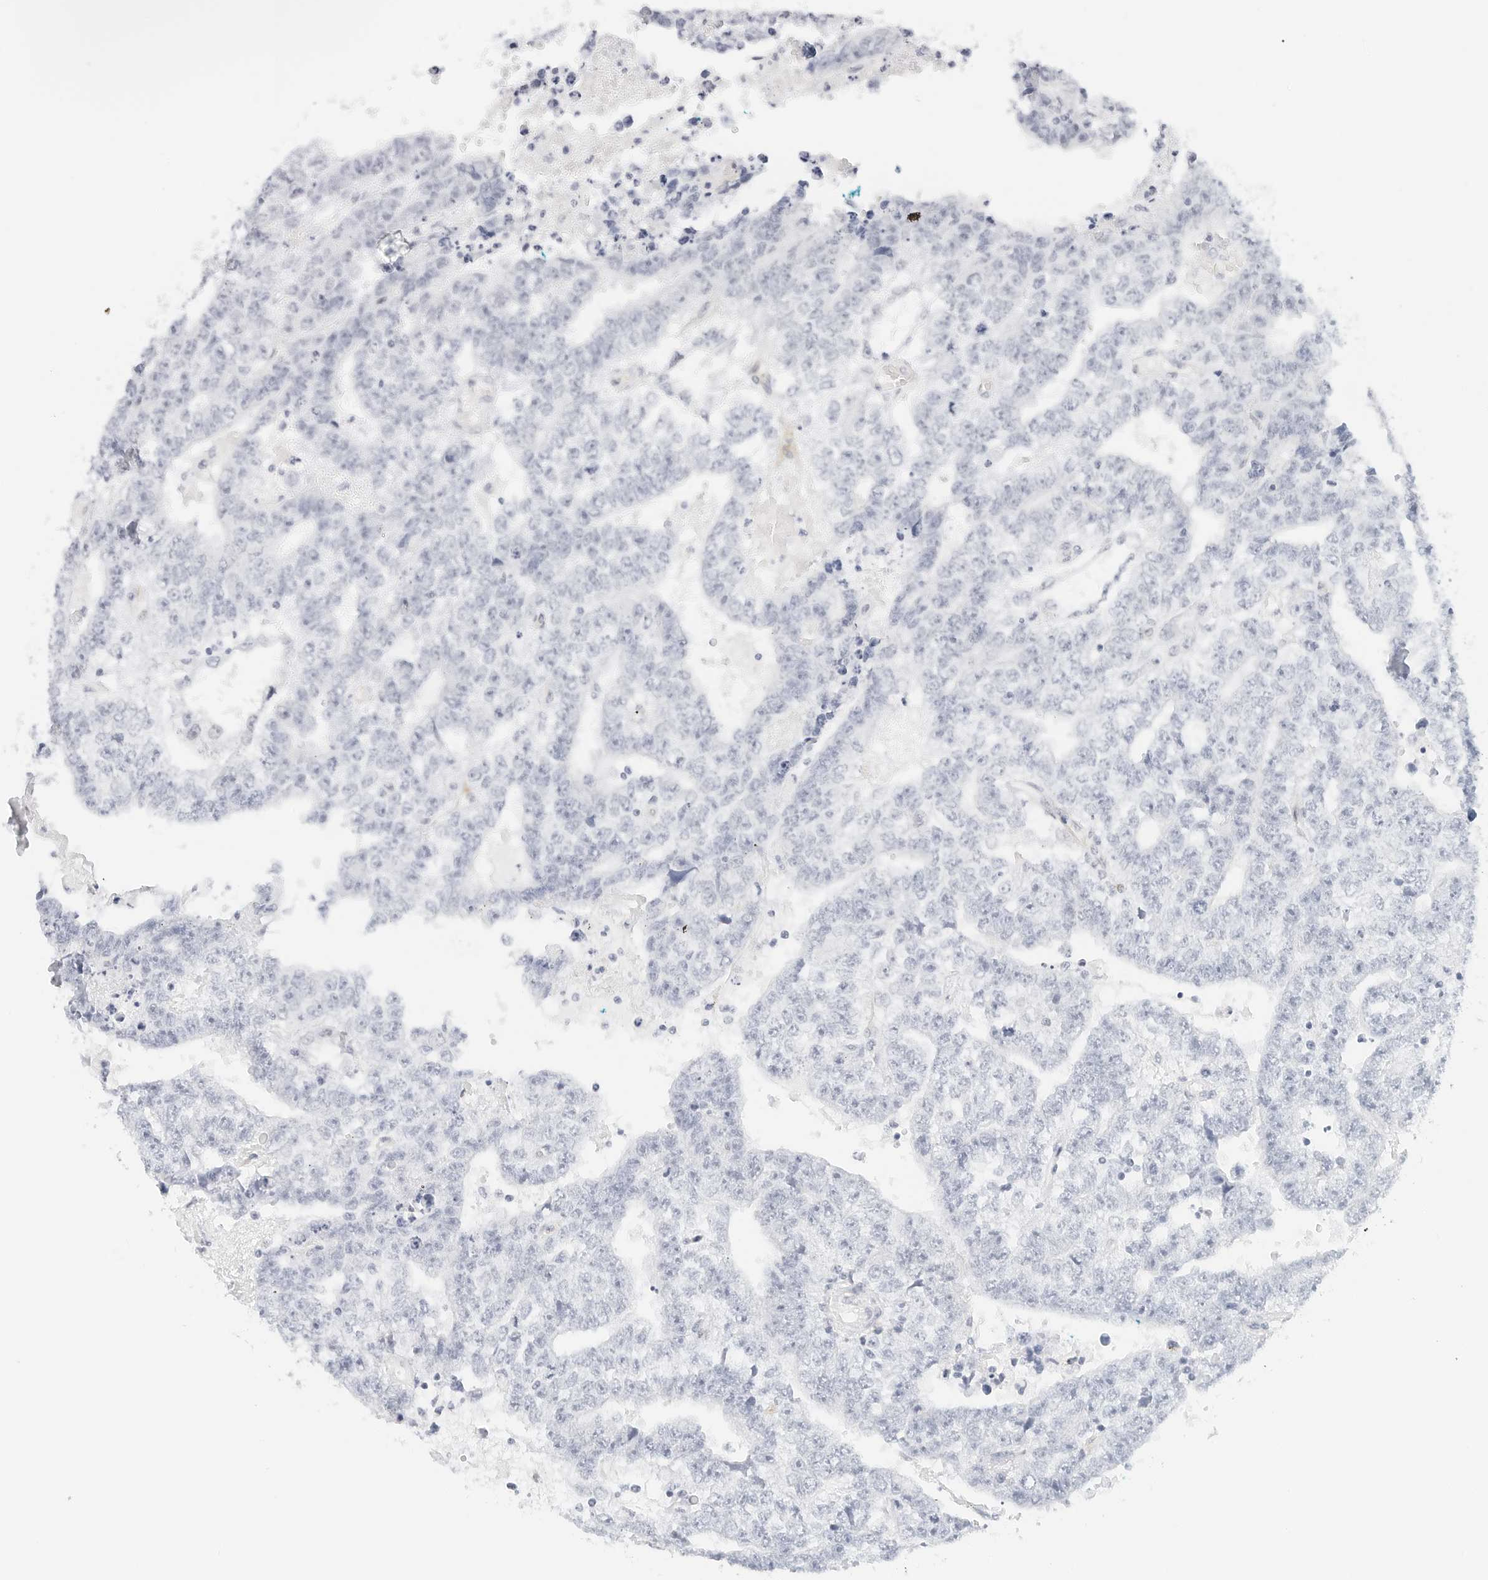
{"staining": {"intensity": "negative", "quantity": "none", "location": "none"}, "tissue": "testis cancer", "cell_type": "Tumor cells", "image_type": "cancer", "snomed": [{"axis": "morphology", "description": "Carcinoma, Embryonal, NOS"}, {"axis": "topography", "description": "Testis"}], "caption": "This is a micrograph of immunohistochemistry (IHC) staining of testis embryonal carcinoma, which shows no positivity in tumor cells.", "gene": "CD22", "patient": {"sex": "male", "age": 25}}